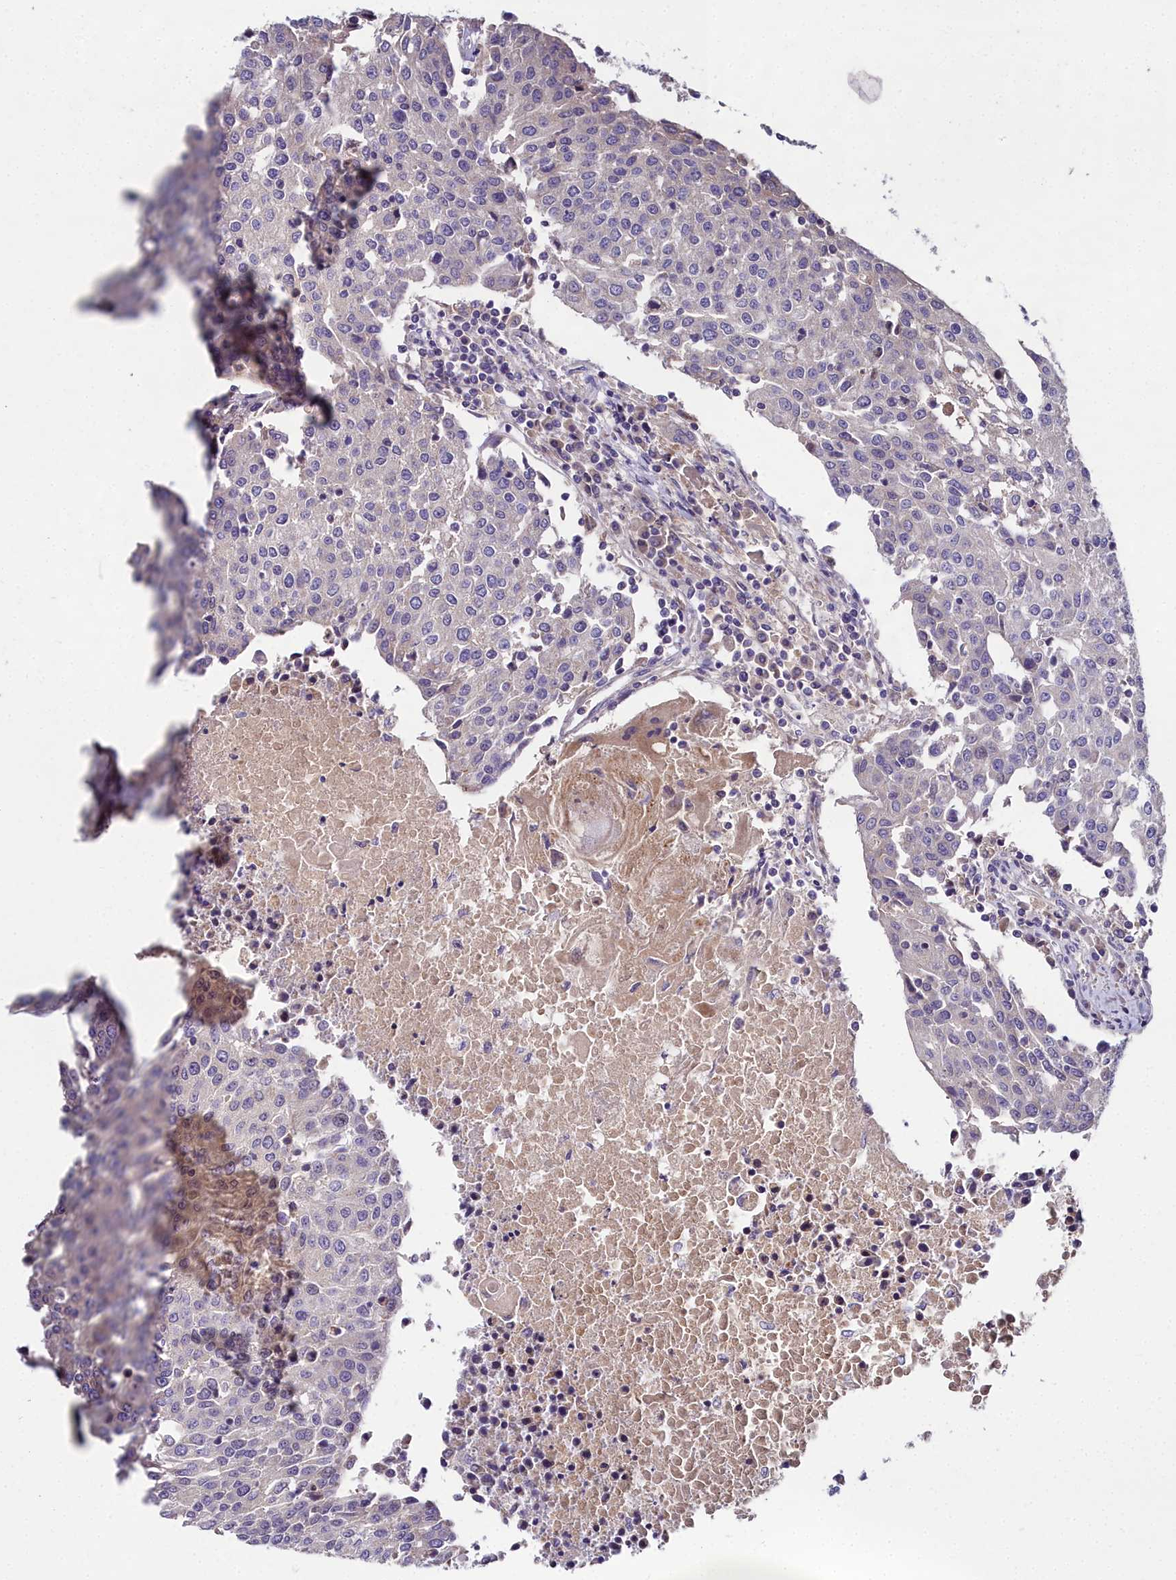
{"staining": {"intensity": "negative", "quantity": "none", "location": "none"}, "tissue": "urothelial cancer", "cell_type": "Tumor cells", "image_type": "cancer", "snomed": [{"axis": "morphology", "description": "Urothelial carcinoma, High grade"}, {"axis": "topography", "description": "Urinary bladder"}], "caption": "This is an immunohistochemistry (IHC) micrograph of urothelial carcinoma (high-grade). There is no staining in tumor cells.", "gene": "NT5M", "patient": {"sex": "female", "age": 85}}